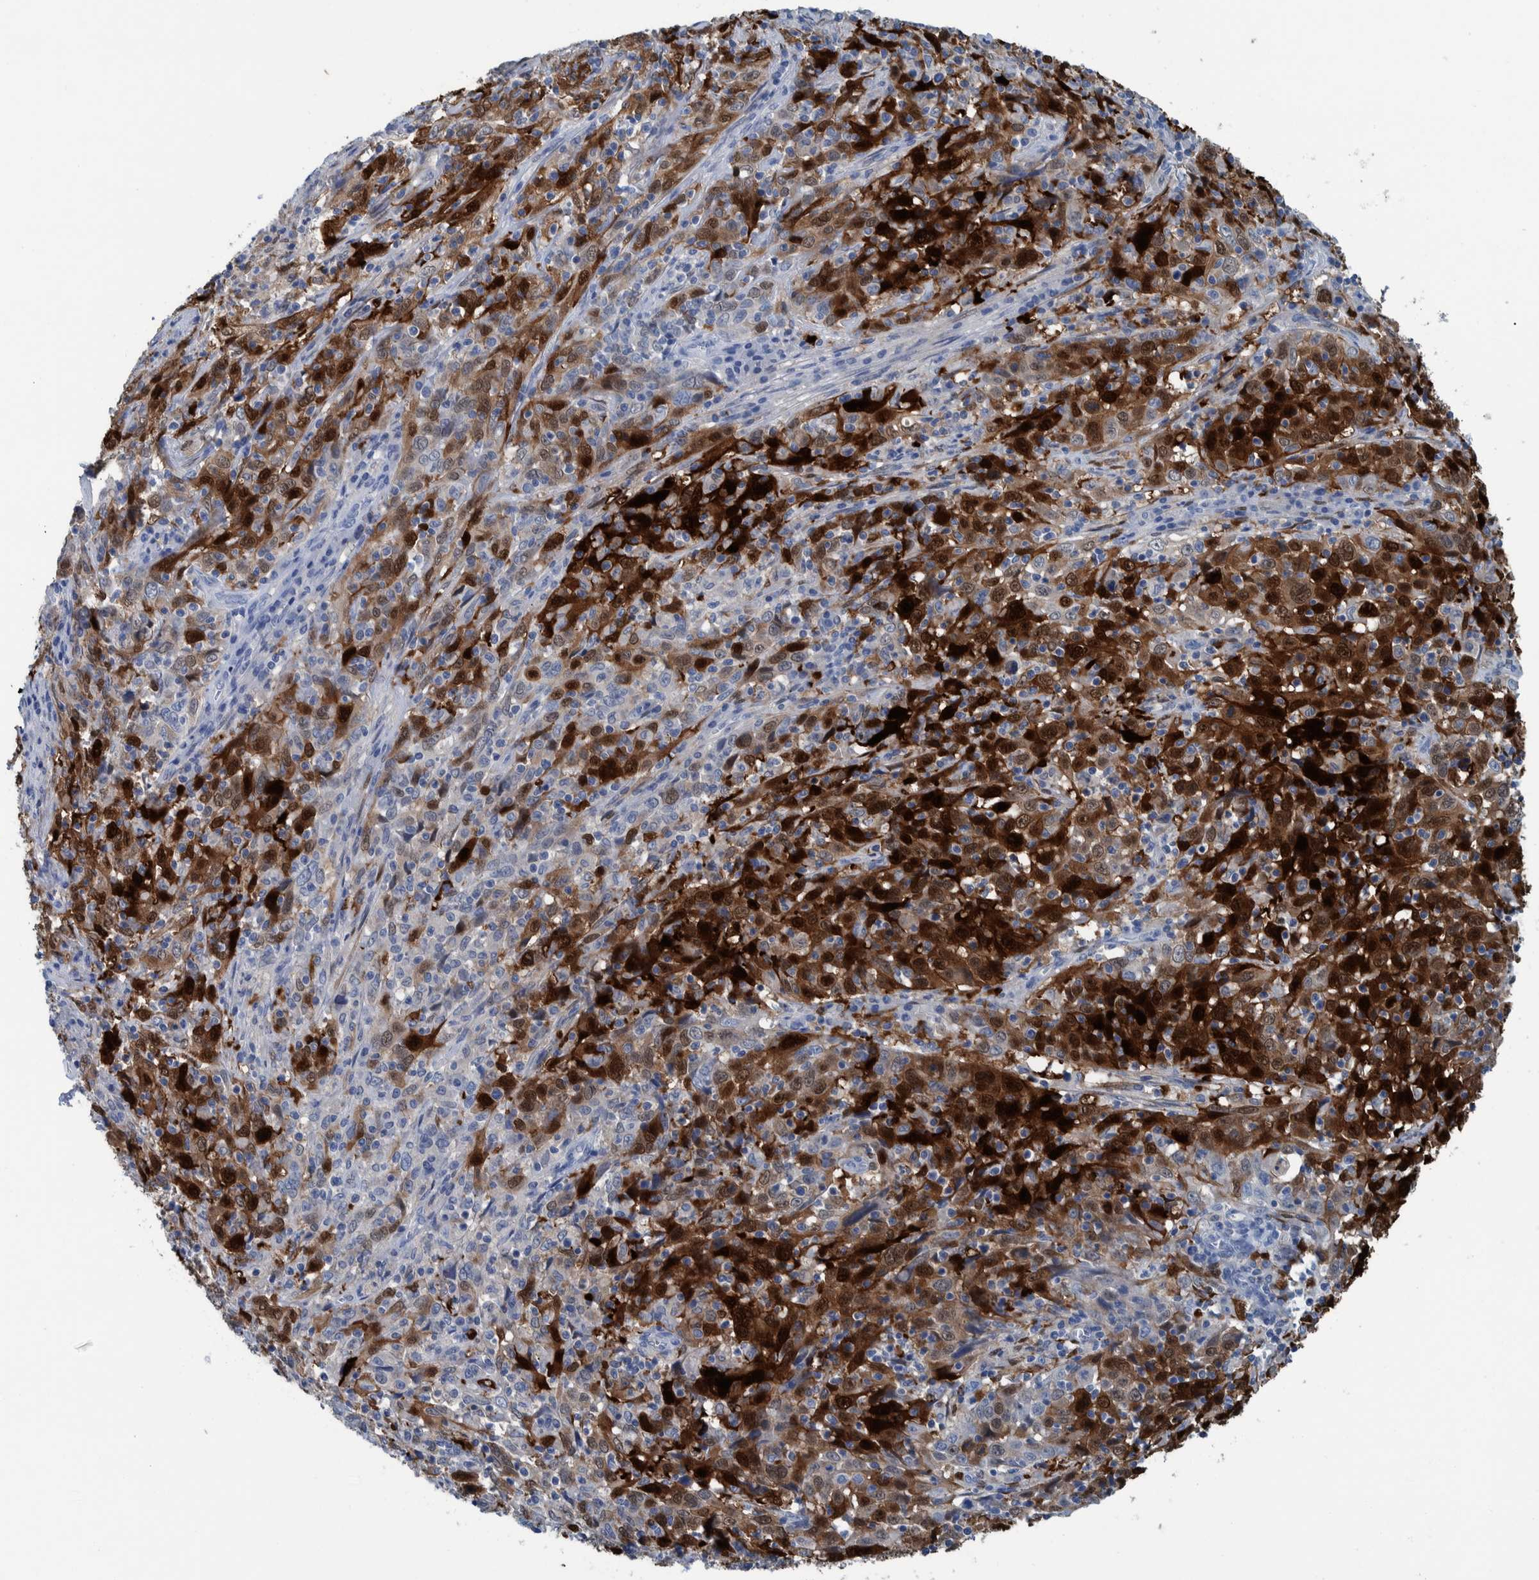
{"staining": {"intensity": "strong", "quantity": "25%-75%", "location": "cytoplasmic/membranous,nuclear"}, "tissue": "cervical cancer", "cell_type": "Tumor cells", "image_type": "cancer", "snomed": [{"axis": "morphology", "description": "Squamous cell carcinoma, NOS"}, {"axis": "topography", "description": "Cervix"}], "caption": "Cervical squamous cell carcinoma tissue reveals strong cytoplasmic/membranous and nuclear staining in about 25%-75% of tumor cells, visualized by immunohistochemistry. The staining is performed using DAB brown chromogen to label protein expression. The nuclei are counter-stained blue using hematoxylin.", "gene": "IDO1", "patient": {"sex": "female", "age": 46}}